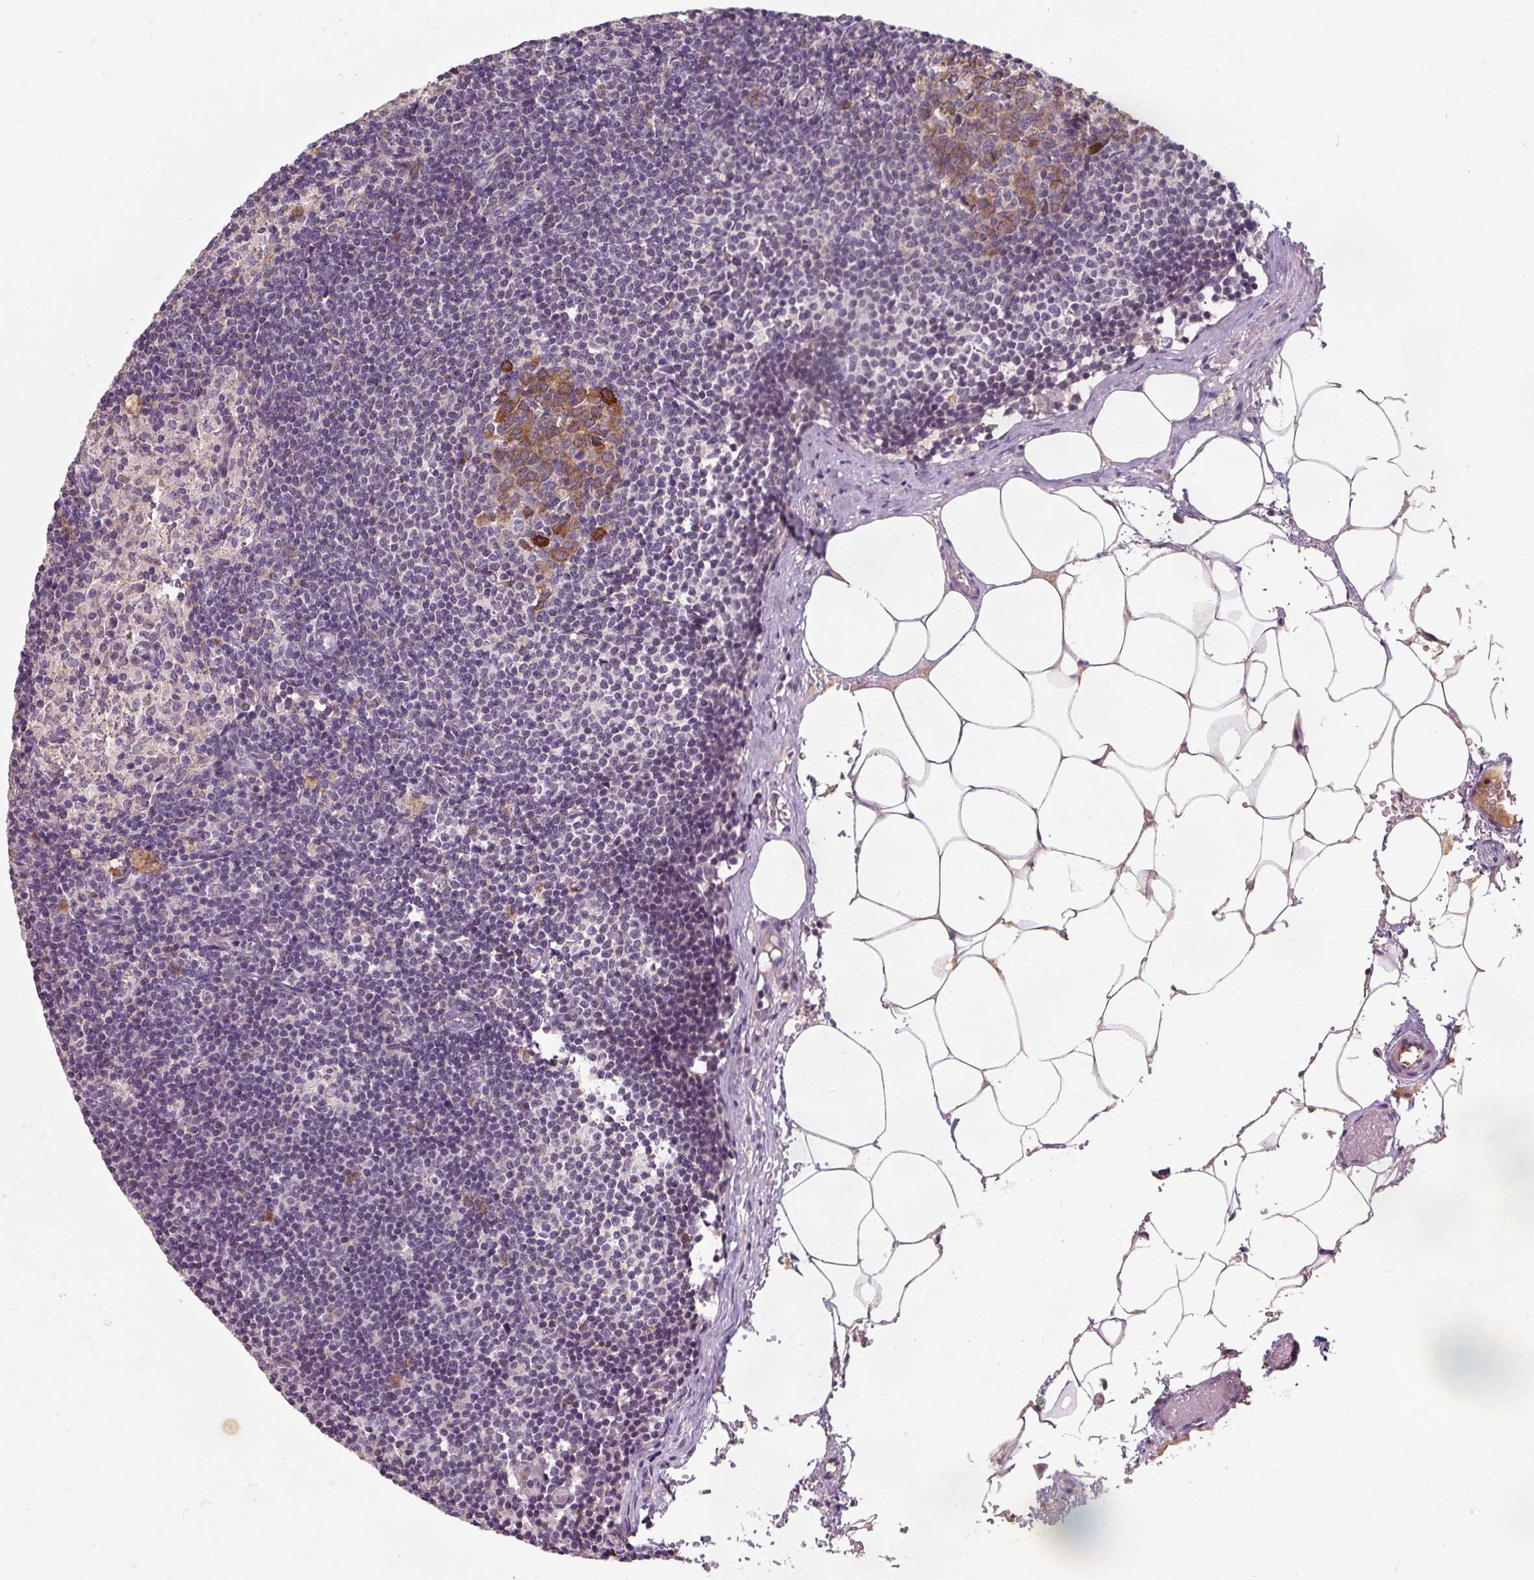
{"staining": {"intensity": "moderate", "quantity": ">75%", "location": "cytoplasmic/membranous"}, "tissue": "lymph node", "cell_type": "Germinal center cells", "image_type": "normal", "snomed": [{"axis": "morphology", "description": "Normal tissue, NOS"}, {"axis": "topography", "description": "Lymph node"}], "caption": "This is a photomicrograph of IHC staining of normal lymph node, which shows moderate expression in the cytoplasmic/membranous of germinal center cells.", "gene": "TSEN54", "patient": {"sex": "male", "age": 49}}